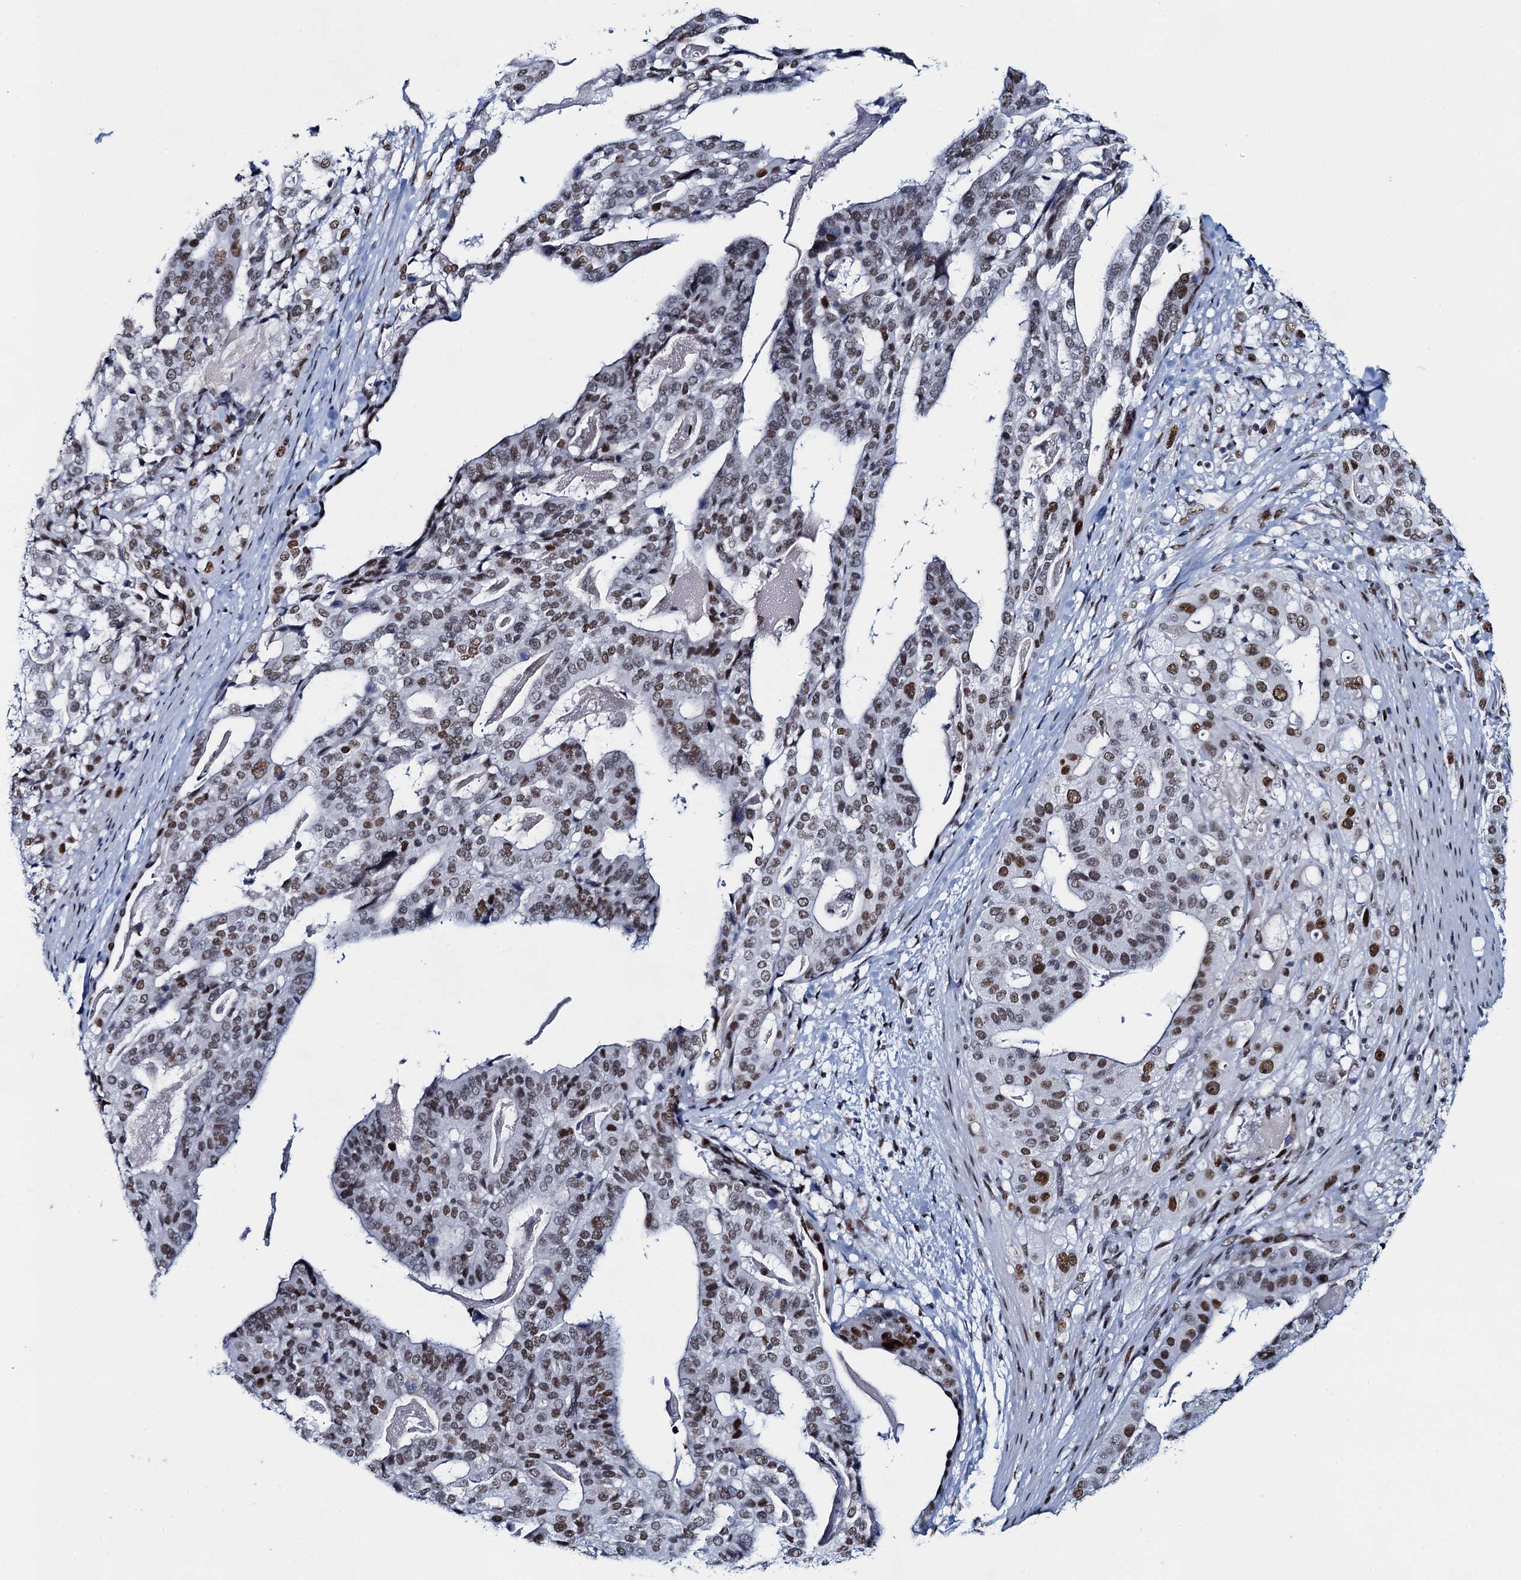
{"staining": {"intensity": "moderate", "quantity": ">75%", "location": "nuclear"}, "tissue": "stomach cancer", "cell_type": "Tumor cells", "image_type": "cancer", "snomed": [{"axis": "morphology", "description": "Adenocarcinoma, NOS"}, {"axis": "topography", "description": "Stomach"}], "caption": "Stomach cancer (adenocarcinoma) stained with immunohistochemistry (IHC) displays moderate nuclear positivity in about >75% of tumor cells.", "gene": "HNRNPUL2", "patient": {"sex": "male", "age": 48}}